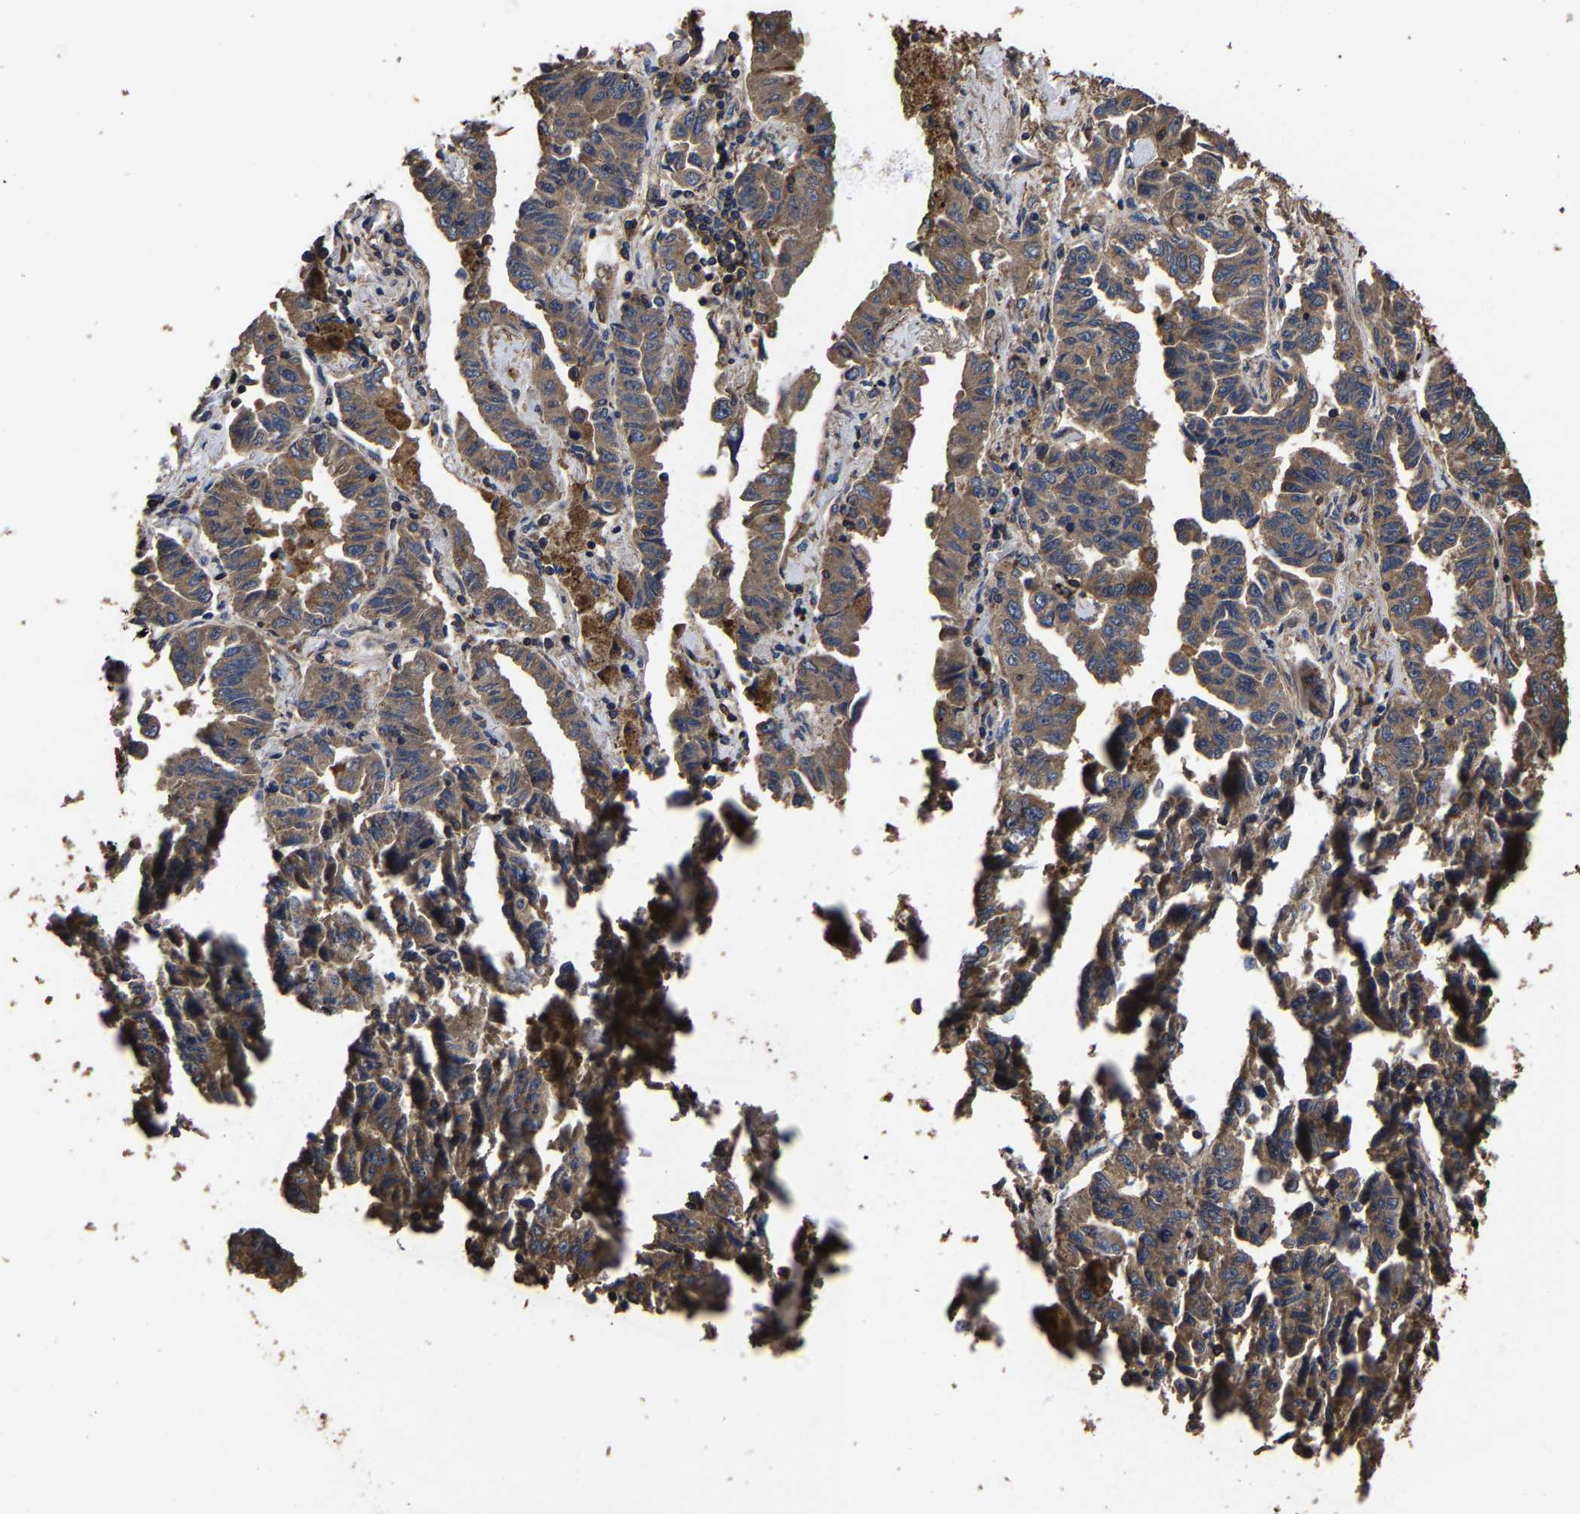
{"staining": {"intensity": "moderate", "quantity": ">75%", "location": "cytoplasmic/membranous"}, "tissue": "lung cancer", "cell_type": "Tumor cells", "image_type": "cancer", "snomed": [{"axis": "morphology", "description": "Adenocarcinoma, NOS"}, {"axis": "topography", "description": "Lung"}], "caption": "Protein expression analysis of human lung cancer (adenocarcinoma) reveals moderate cytoplasmic/membranous expression in approximately >75% of tumor cells.", "gene": "ITCH", "patient": {"sex": "female", "age": 51}}